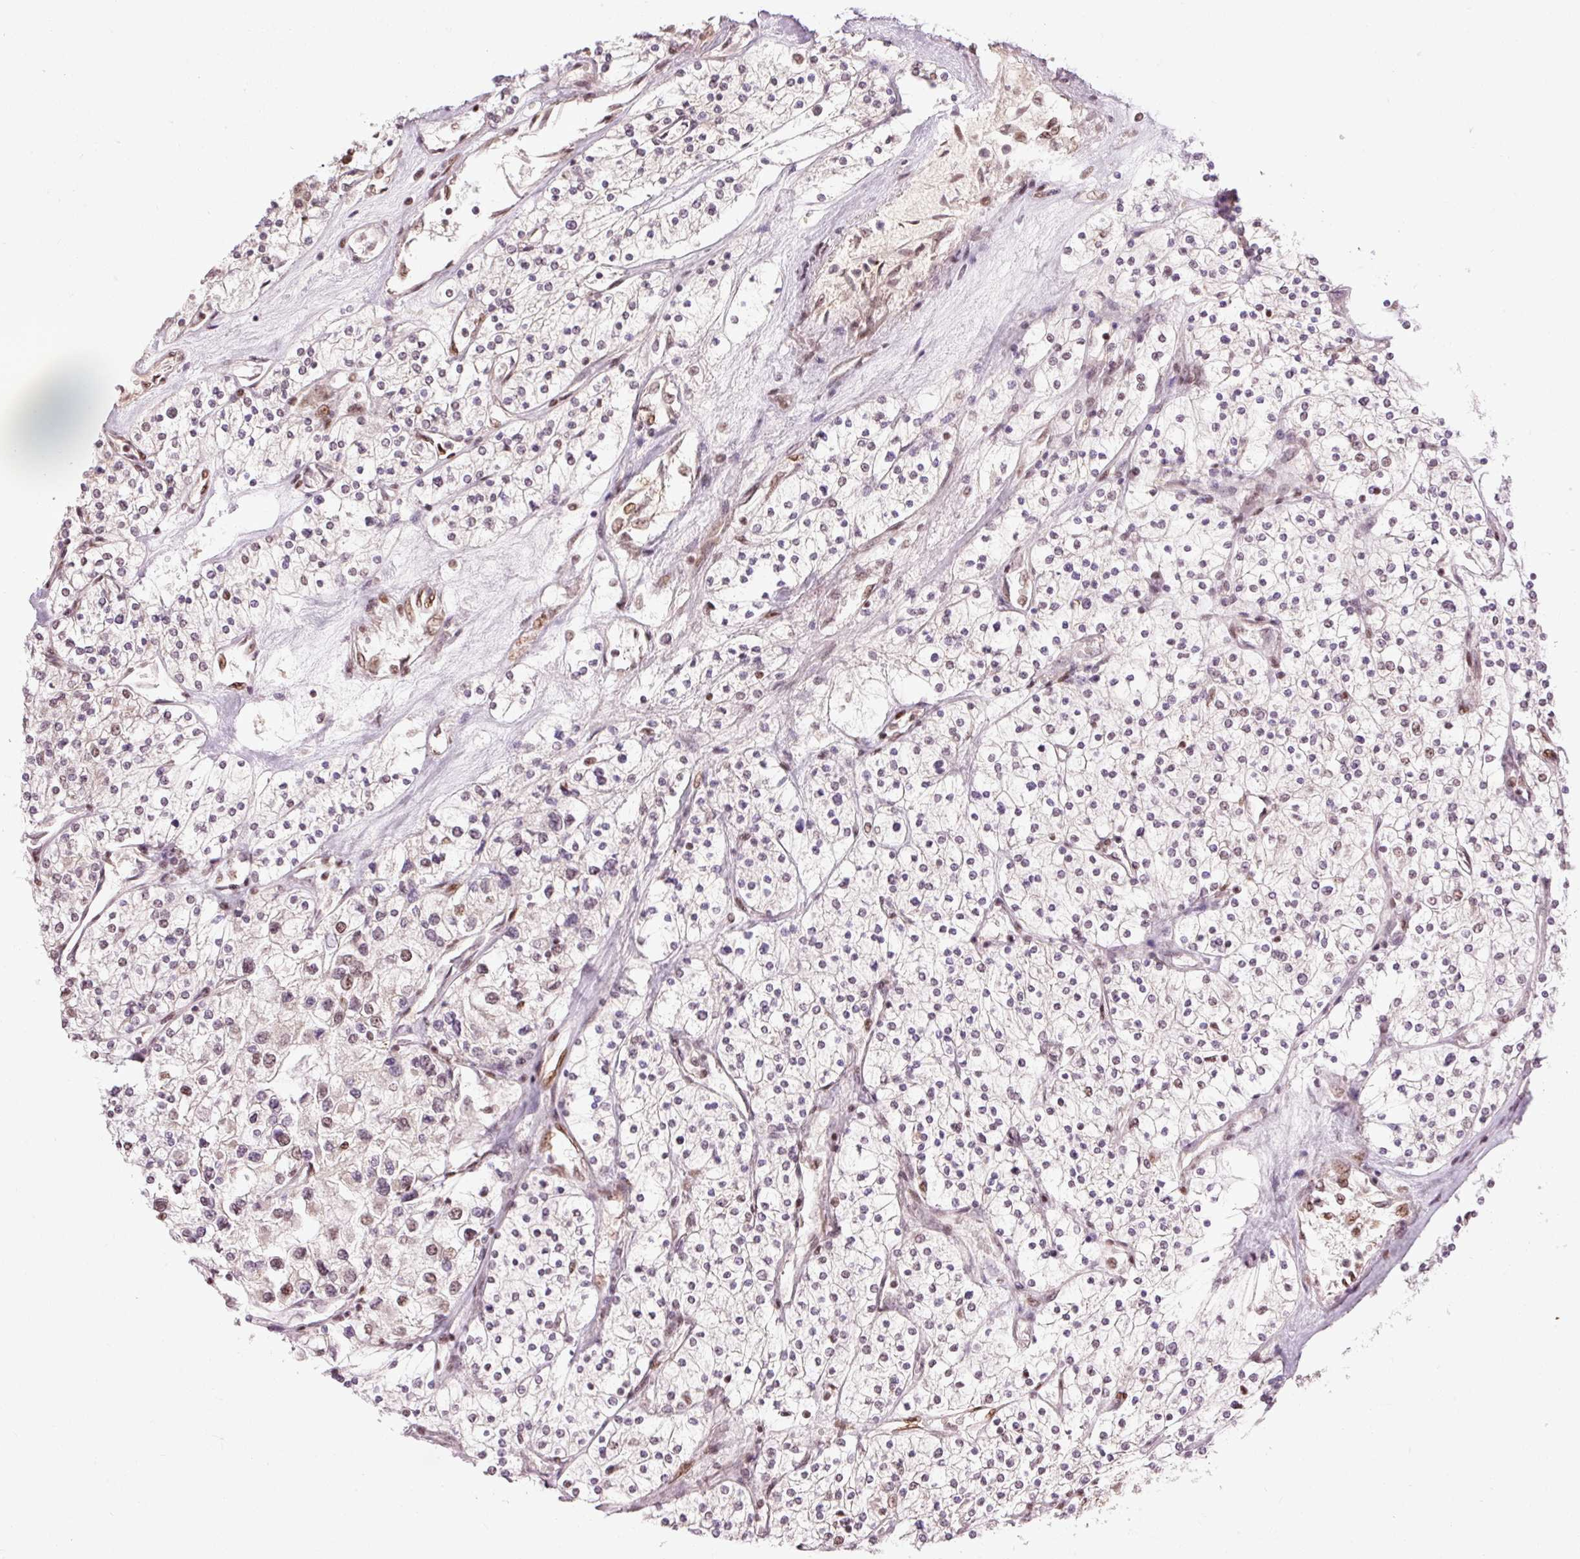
{"staining": {"intensity": "weak", "quantity": "<25%", "location": "nuclear"}, "tissue": "renal cancer", "cell_type": "Tumor cells", "image_type": "cancer", "snomed": [{"axis": "morphology", "description": "Adenocarcinoma, NOS"}, {"axis": "topography", "description": "Kidney"}], "caption": "This micrograph is of renal cancer stained with immunohistochemistry (IHC) to label a protein in brown with the nuclei are counter-stained blue. There is no staining in tumor cells. Brightfield microscopy of immunohistochemistry stained with DAB (brown) and hematoxylin (blue), captured at high magnification.", "gene": "ZBTB44", "patient": {"sex": "male", "age": 80}}